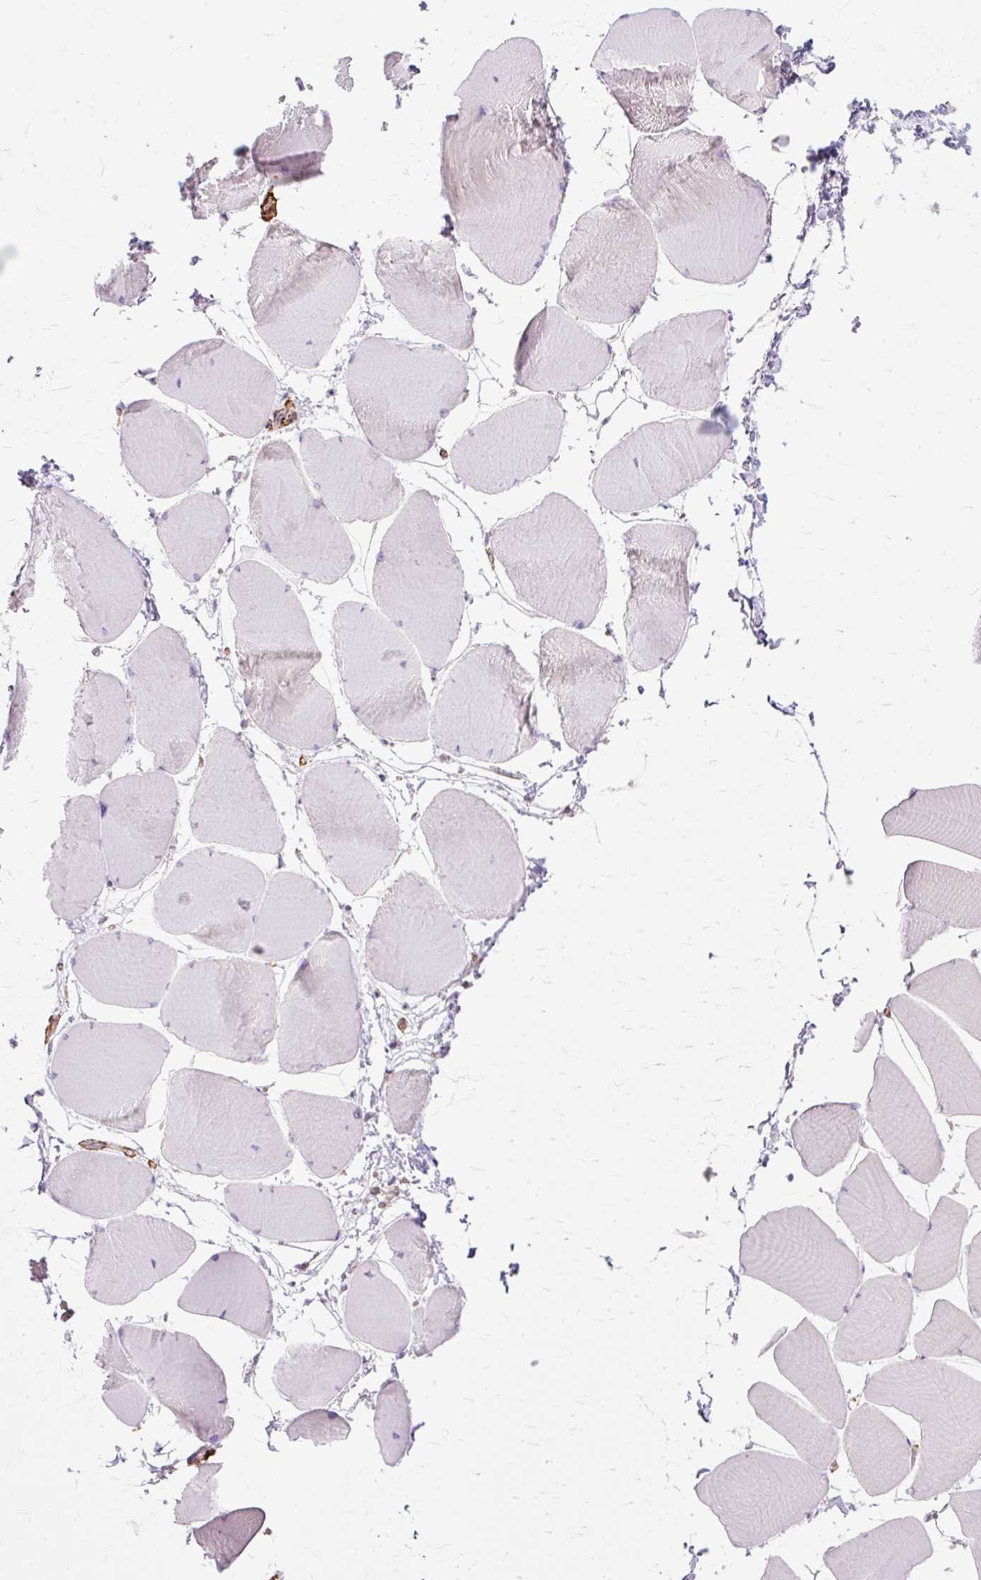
{"staining": {"intensity": "negative", "quantity": "none", "location": "none"}, "tissue": "skeletal muscle", "cell_type": "Myocytes", "image_type": "normal", "snomed": [{"axis": "morphology", "description": "Normal tissue, NOS"}, {"axis": "topography", "description": "Skeletal muscle"}], "caption": "An image of human skeletal muscle is negative for staining in myocytes. (Brightfield microscopy of DAB (3,3'-diaminobenzidine) immunohistochemistry (IHC) at high magnification).", "gene": "TBC1D2B", "patient": {"sex": "male", "age": 25}}